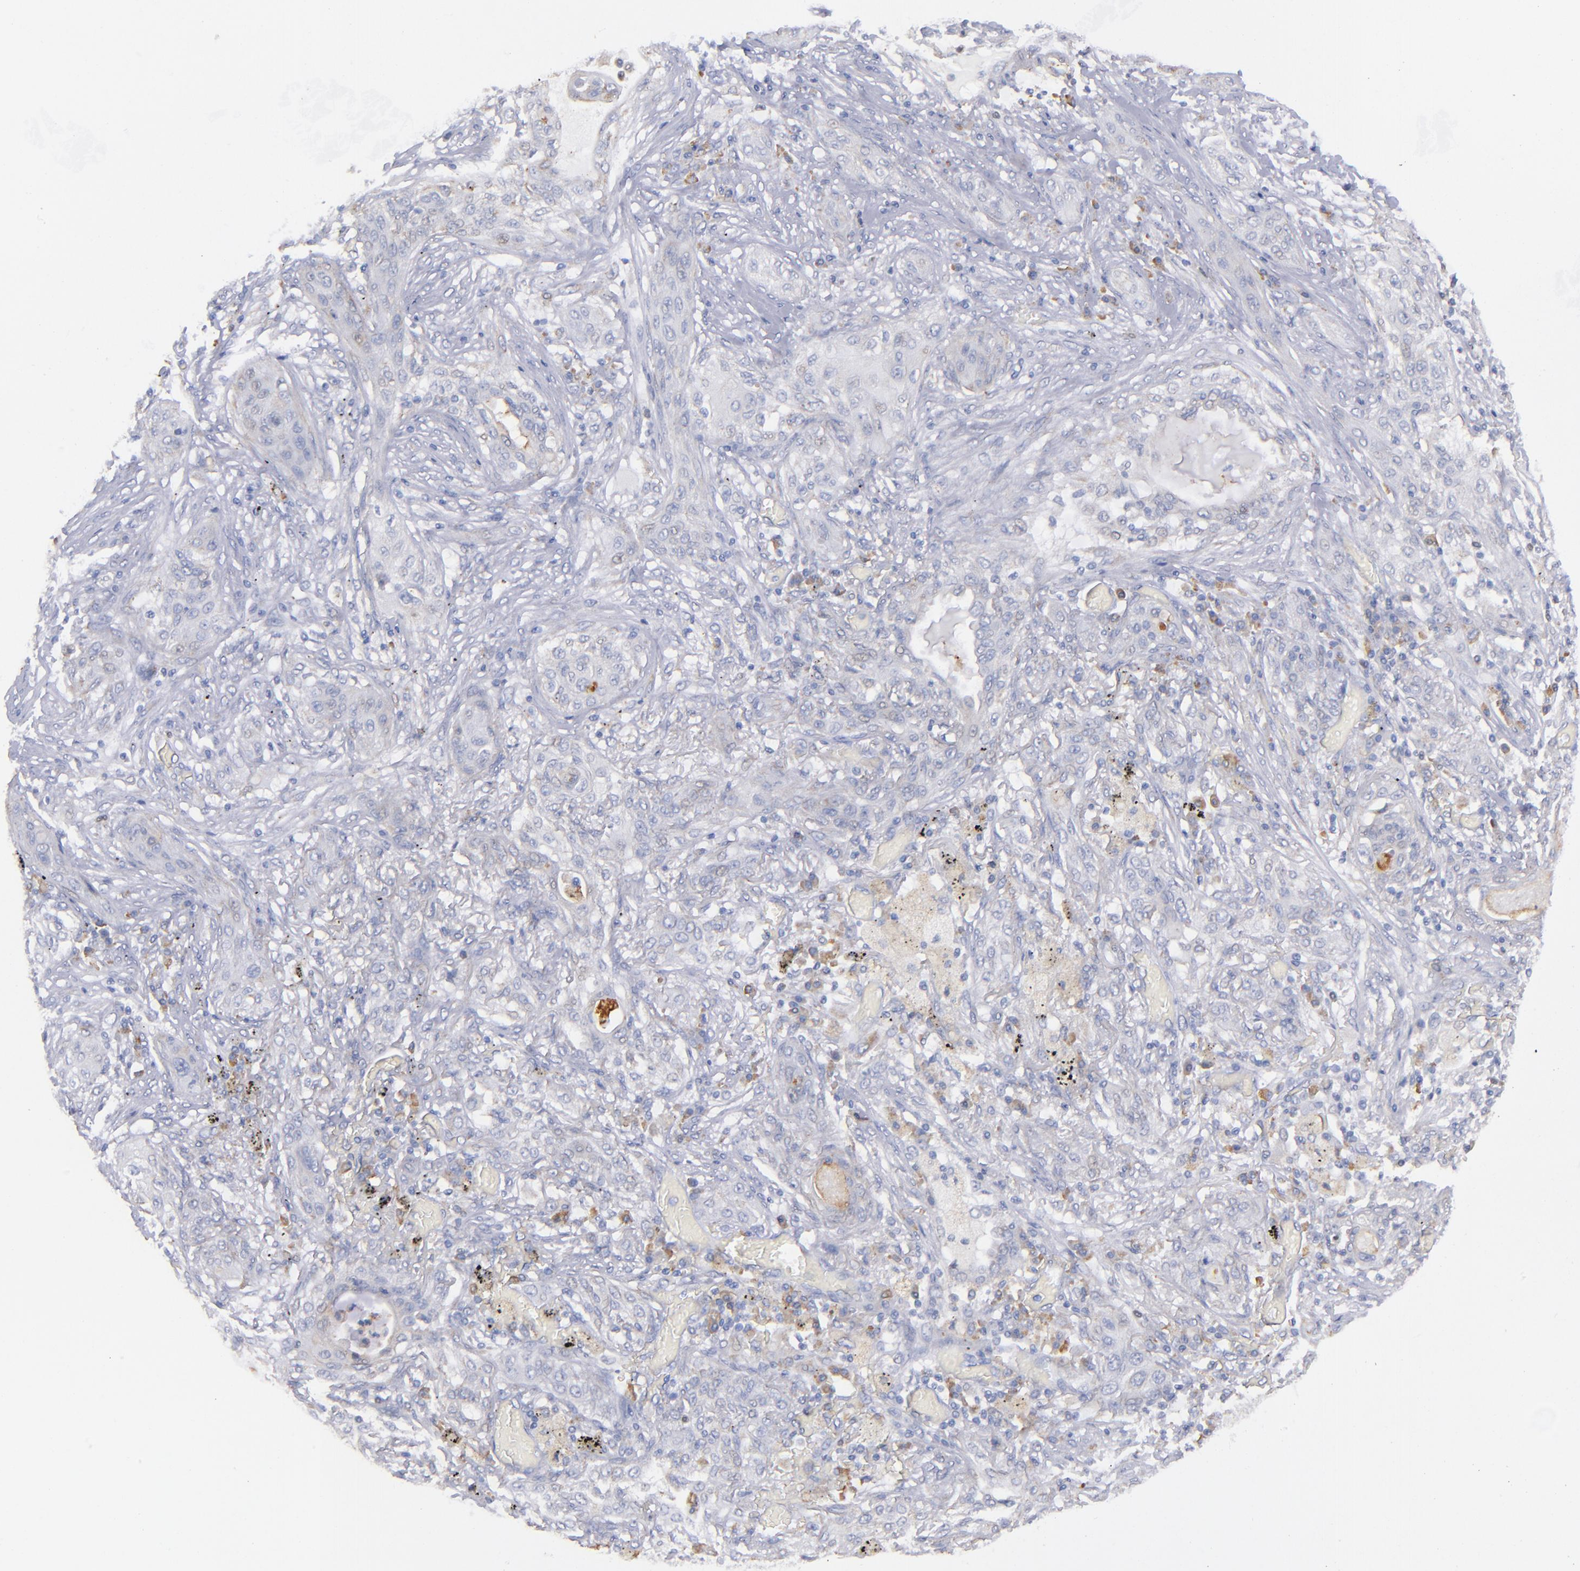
{"staining": {"intensity": "weak", "quantity": "<25%", "location": "cytoplasmic/membranous"}, "tissue": "lung cancer", "cell_type": "Tumor cells", "image_type": "cancer", "snomed": [{"axis": "morphology", "description": "Squamous cell carcinoma, NOS"}, {"axis": "topography", "description": "Lung"}], "caption": "Immunohistochemistry (IHC) of lung cancer shows no positivity in tumor cells.", "gene": "MFGE8", "patient": {"sex": "female", "age": 47}}